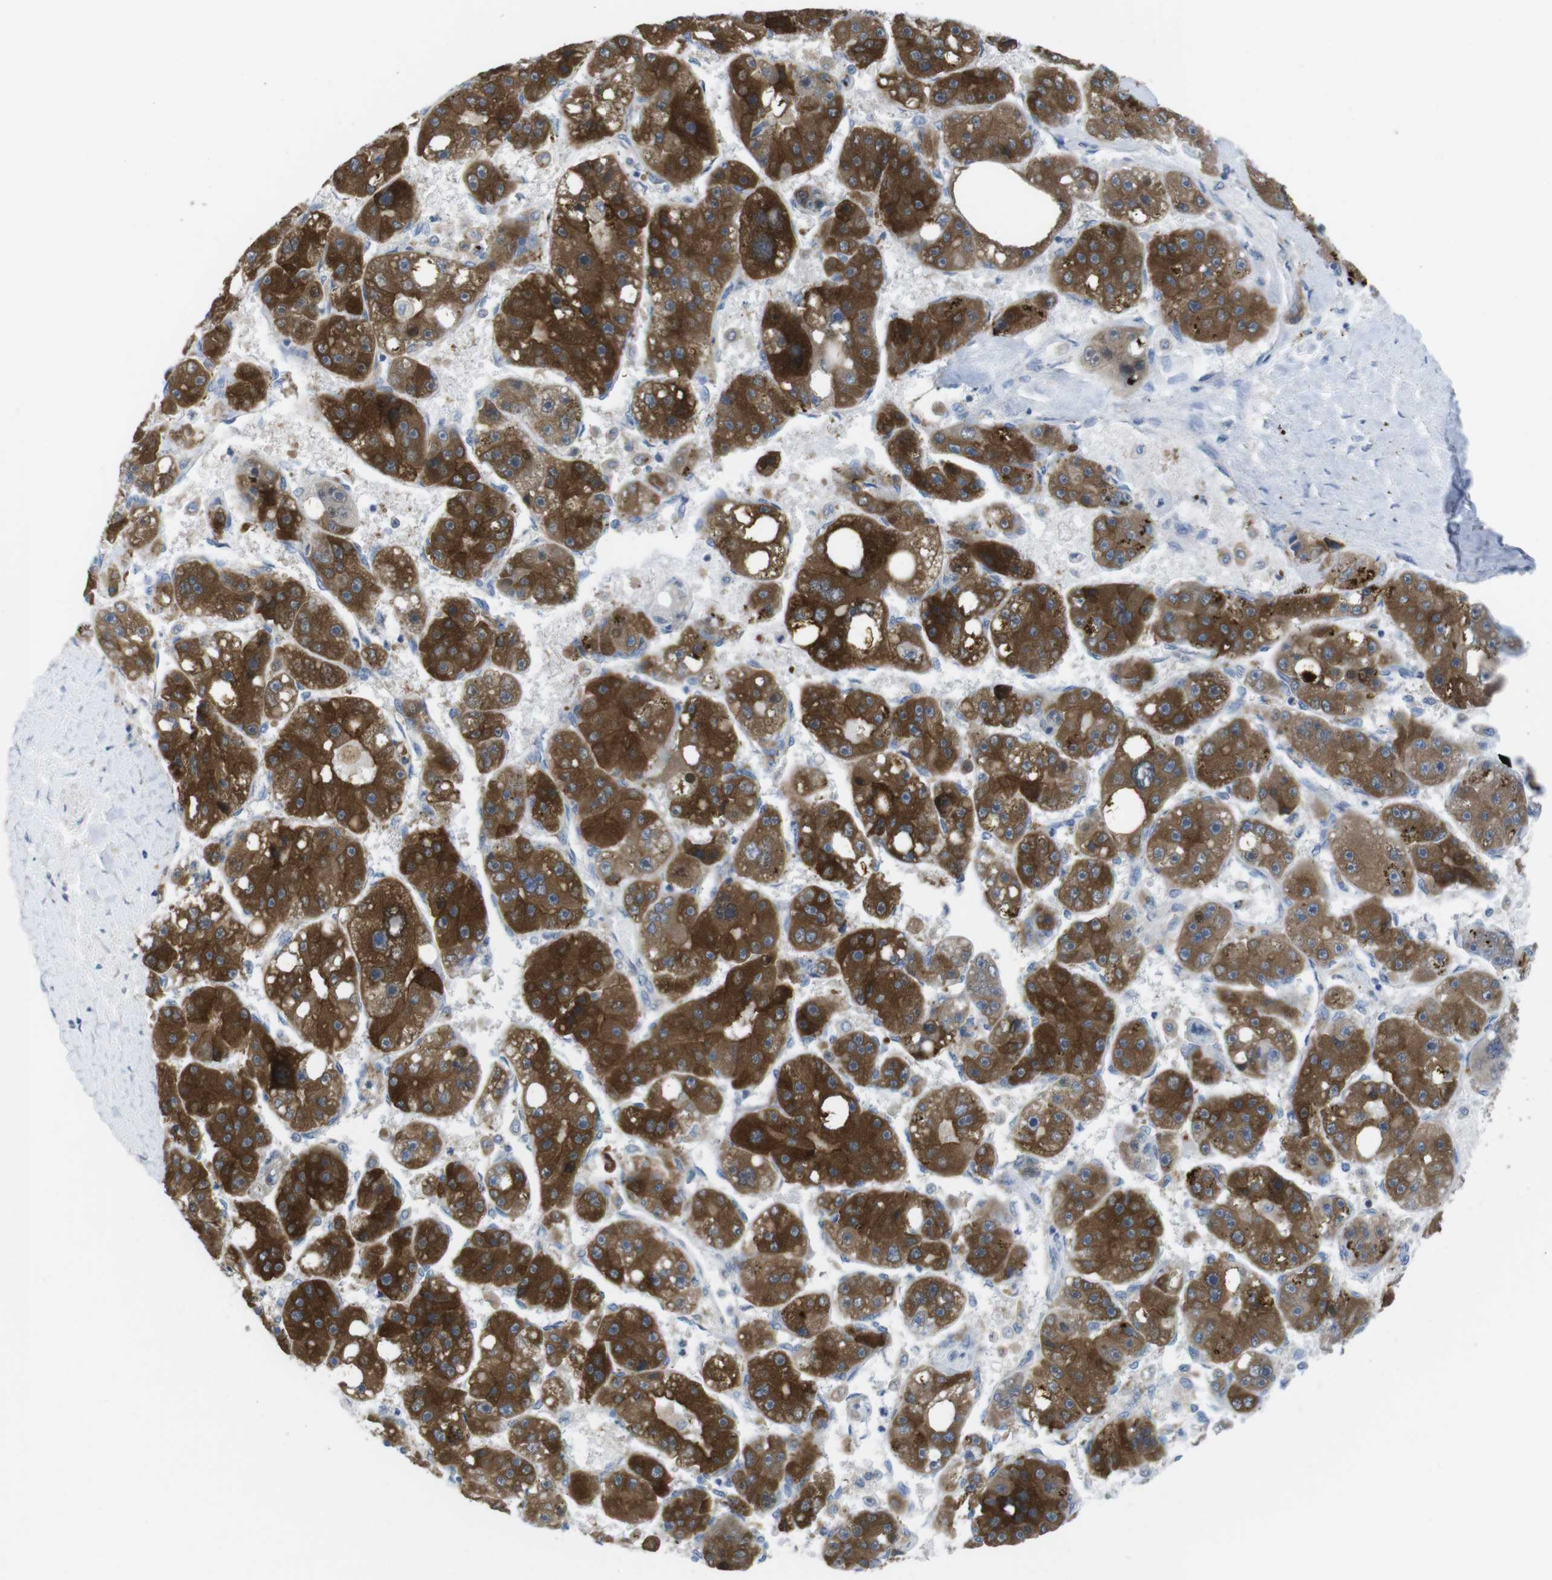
{"staining": {"intensity": "strong", "quantity": ">75%", "location": "cytoplasmic/membranous"}, "tissue": "liver cancer", "cell_type": "Tumor cells", "image_type": "cancer", "snomed": [{"axis": "morphology", "description": "Carcinoma, Hepatocellular, NOS"}, {"axis": "topography", "description": "Liver"}], "caption": "DAB (3,3'-diaminobenzidine) immunohistochemical staining of liver cancer (hepatocellular carcinoma) demonstrates strong cytoplasmic/membranous protein expression in approximately >75% of tumor cells.", "gene": "MTHFD1", "patient": {"sex": "female", "age": 61}}